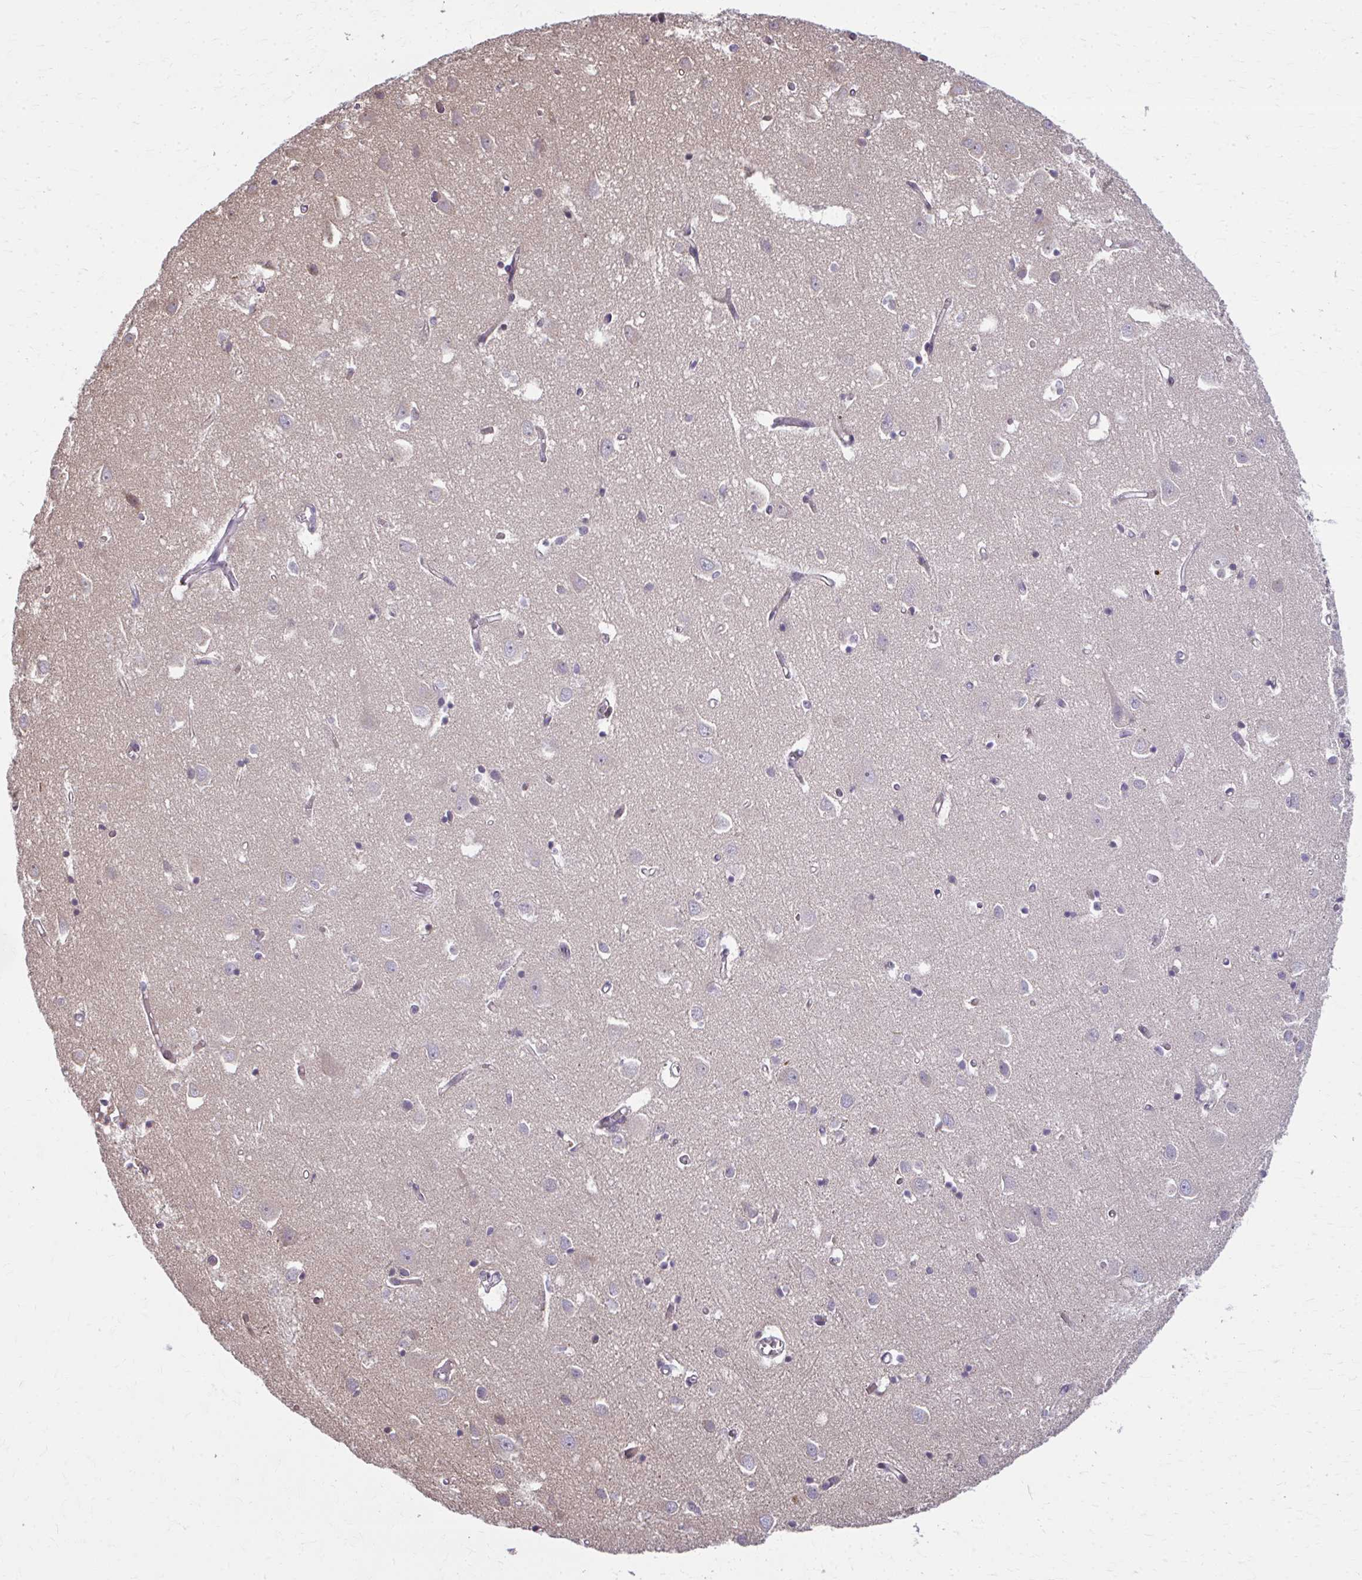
{"staining": {"intensity": "negative", "quantity": "none", "location": "none"}, "tissue": "cerebral cortex", "cell_type": "Endothelial cells", "image_type": "normal", "snomed": [{"axis": "morphology", "description": "Normal tissue, NOS"}, {"axis": "topography", "description": "Cerebral cortex"}], "caption": "Cerebral cortex was stained to show a protein in brown. There is no significant positivity in endothelial cells. Brightfield microscopy of immunohistochemistry stained with DAB (3,3'-diaminobenzidine) (brown) and hematoxylin (blue), captured at high magnification.", "gene": "MAF1", "patient": {"sex": "male", "age": 70}}